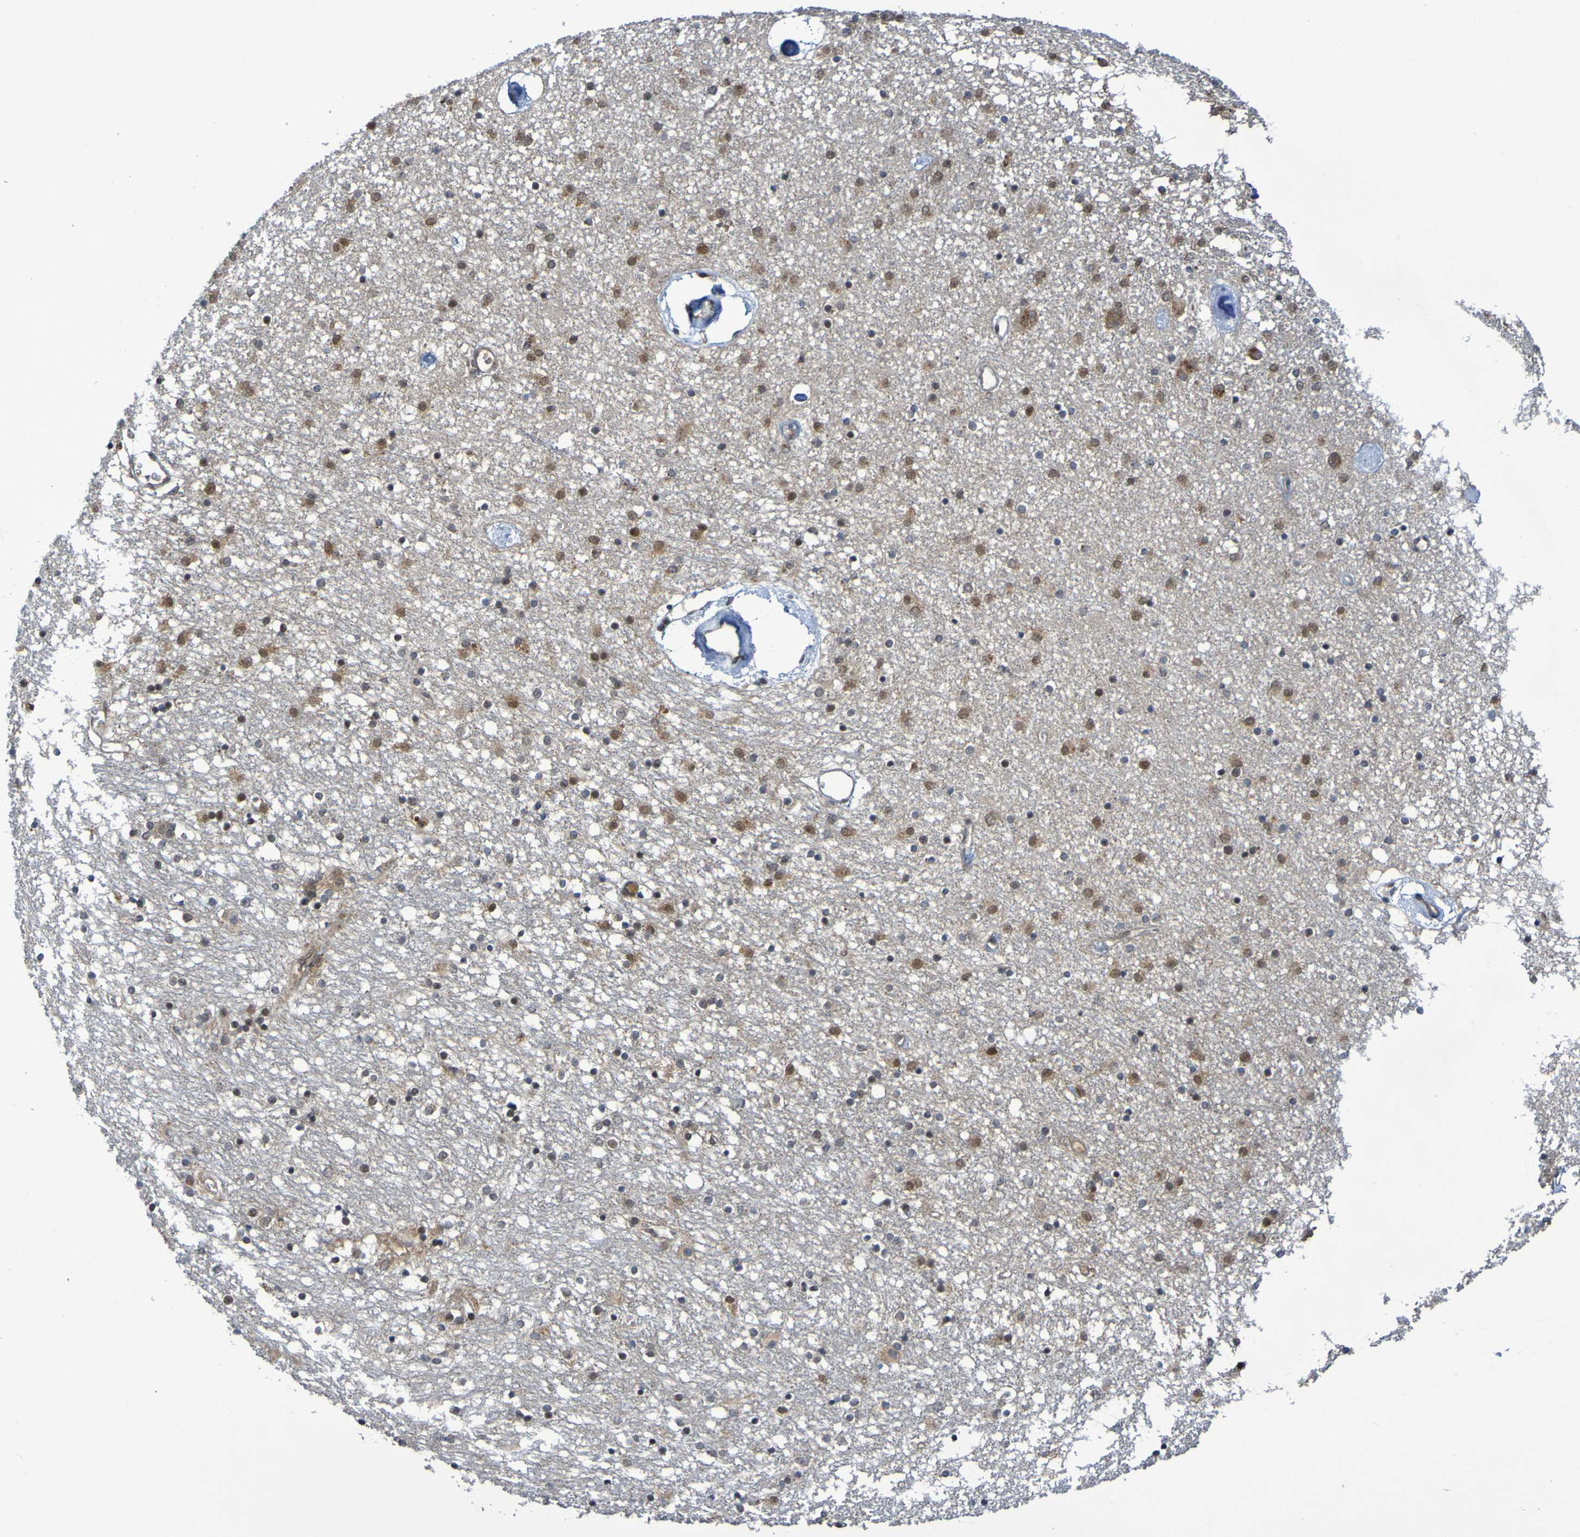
{"staining": {"intensity": "weak", "quantity": "25%-75%", "location": "cytoplasmic/membranous,nuclear"}, "tissue": "caudate", "cell_type": "Glial cells", "image_type": "normal", "snomed": [{"axis": "morphology", "description": "Normal tissue, NOS"}, {"axis": "topography", "description": "Lateral ventricle wall"}], "caption": "This is an image of immunohistochemistry staining of normal caudate, which shows weak staining in the cytoplasmic/membranous,nuclear of glial cells.", "gene": "ITLN1", "patient": {"sex": "female", "age": 54}}